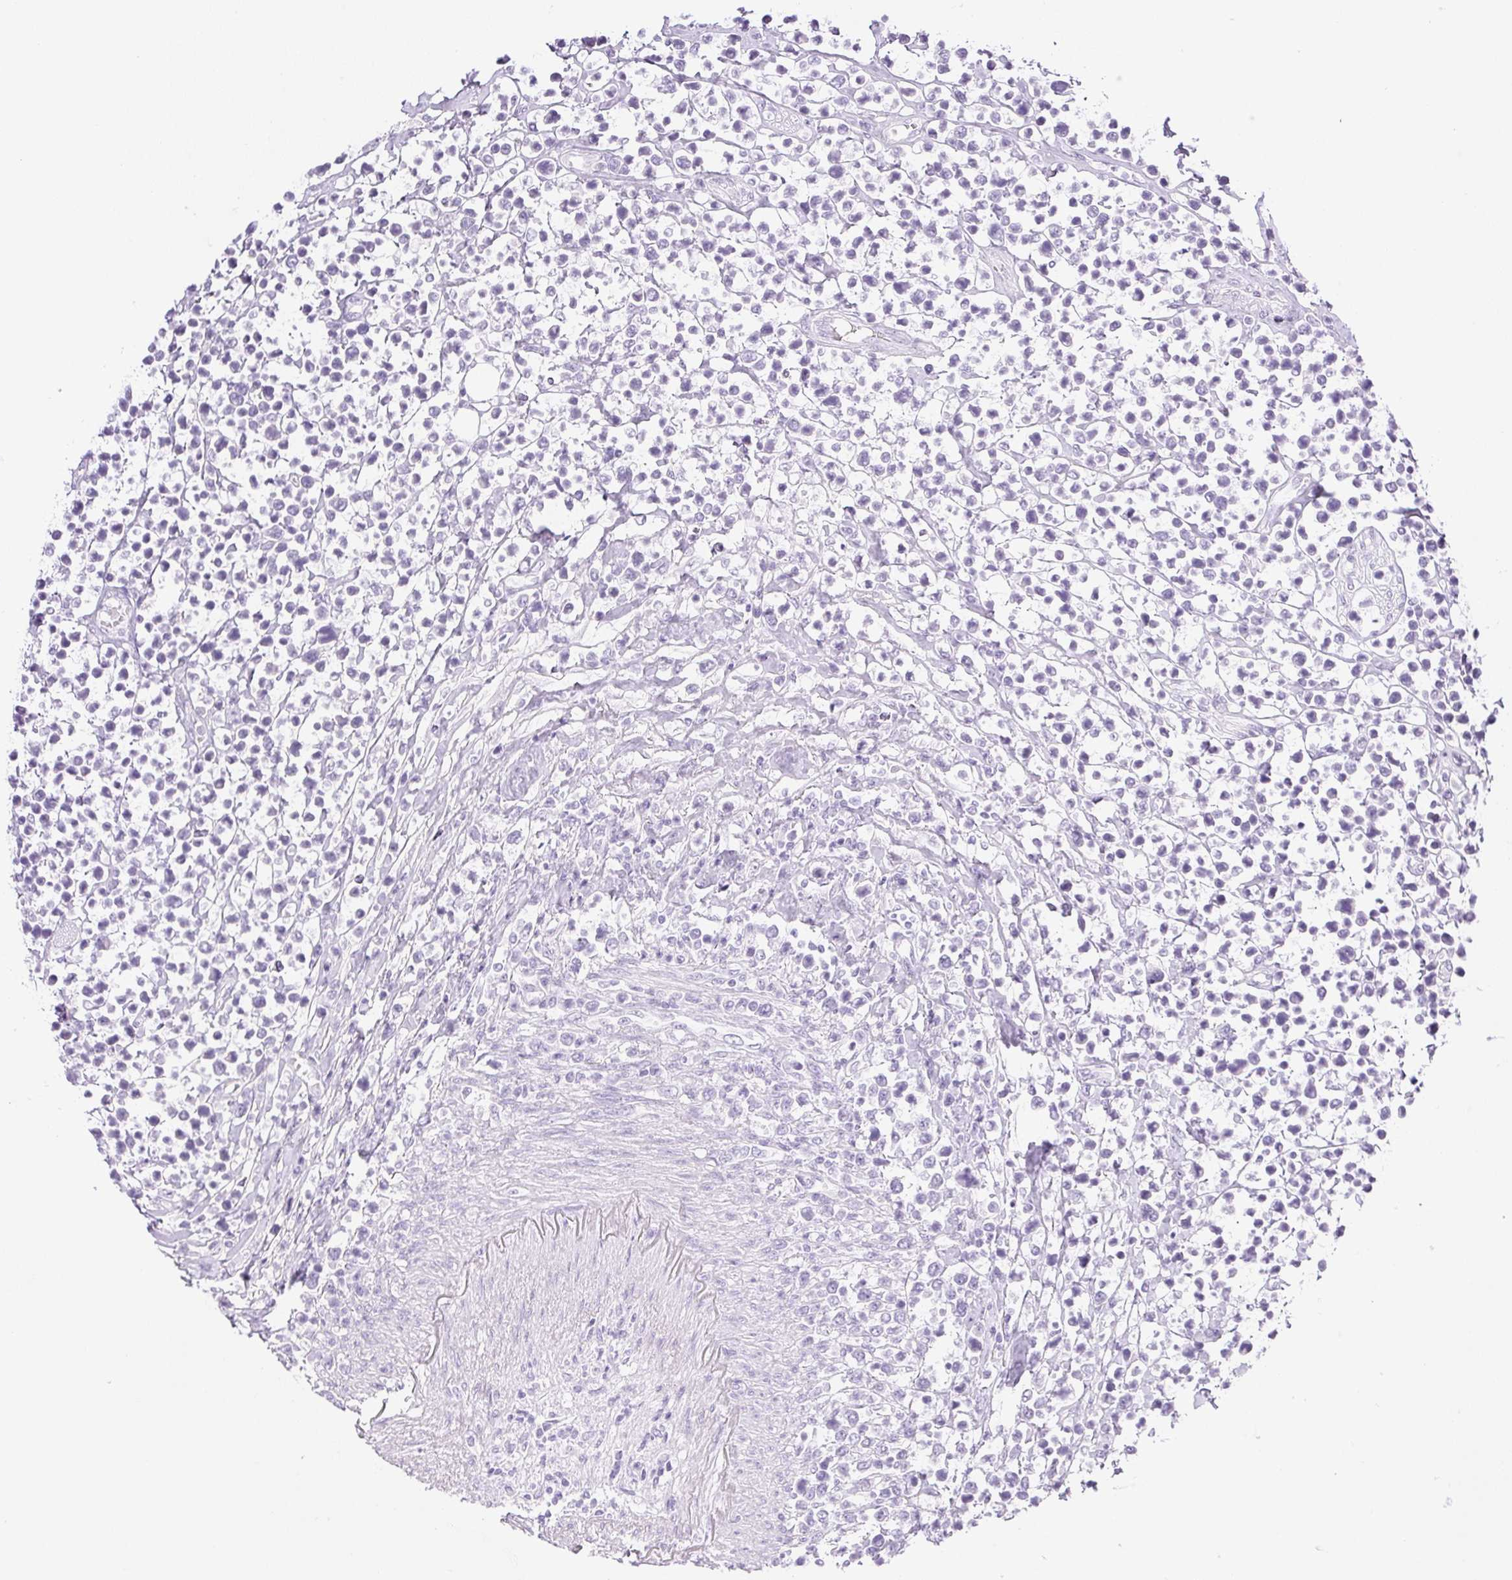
{"staining": {"intensity": "negative", "quantity": "none", "location": "none"}, "tissue": "lymphoma", "cell_type": "Tumor cells", "image_type": "cancer", "snomed": [{"axis": "morphology", "description": "Malignant lymphoma, non-Hodgkin's type, High grade"}, {"axis": "topography", "description": "Soft tissue"}], "caption": "A histopathology image of lymphoma stained for a protein demonstrates no brown staining in tumor cells.", "gene": "CPB1", "patient": {"sex": "female", "age": 56}}